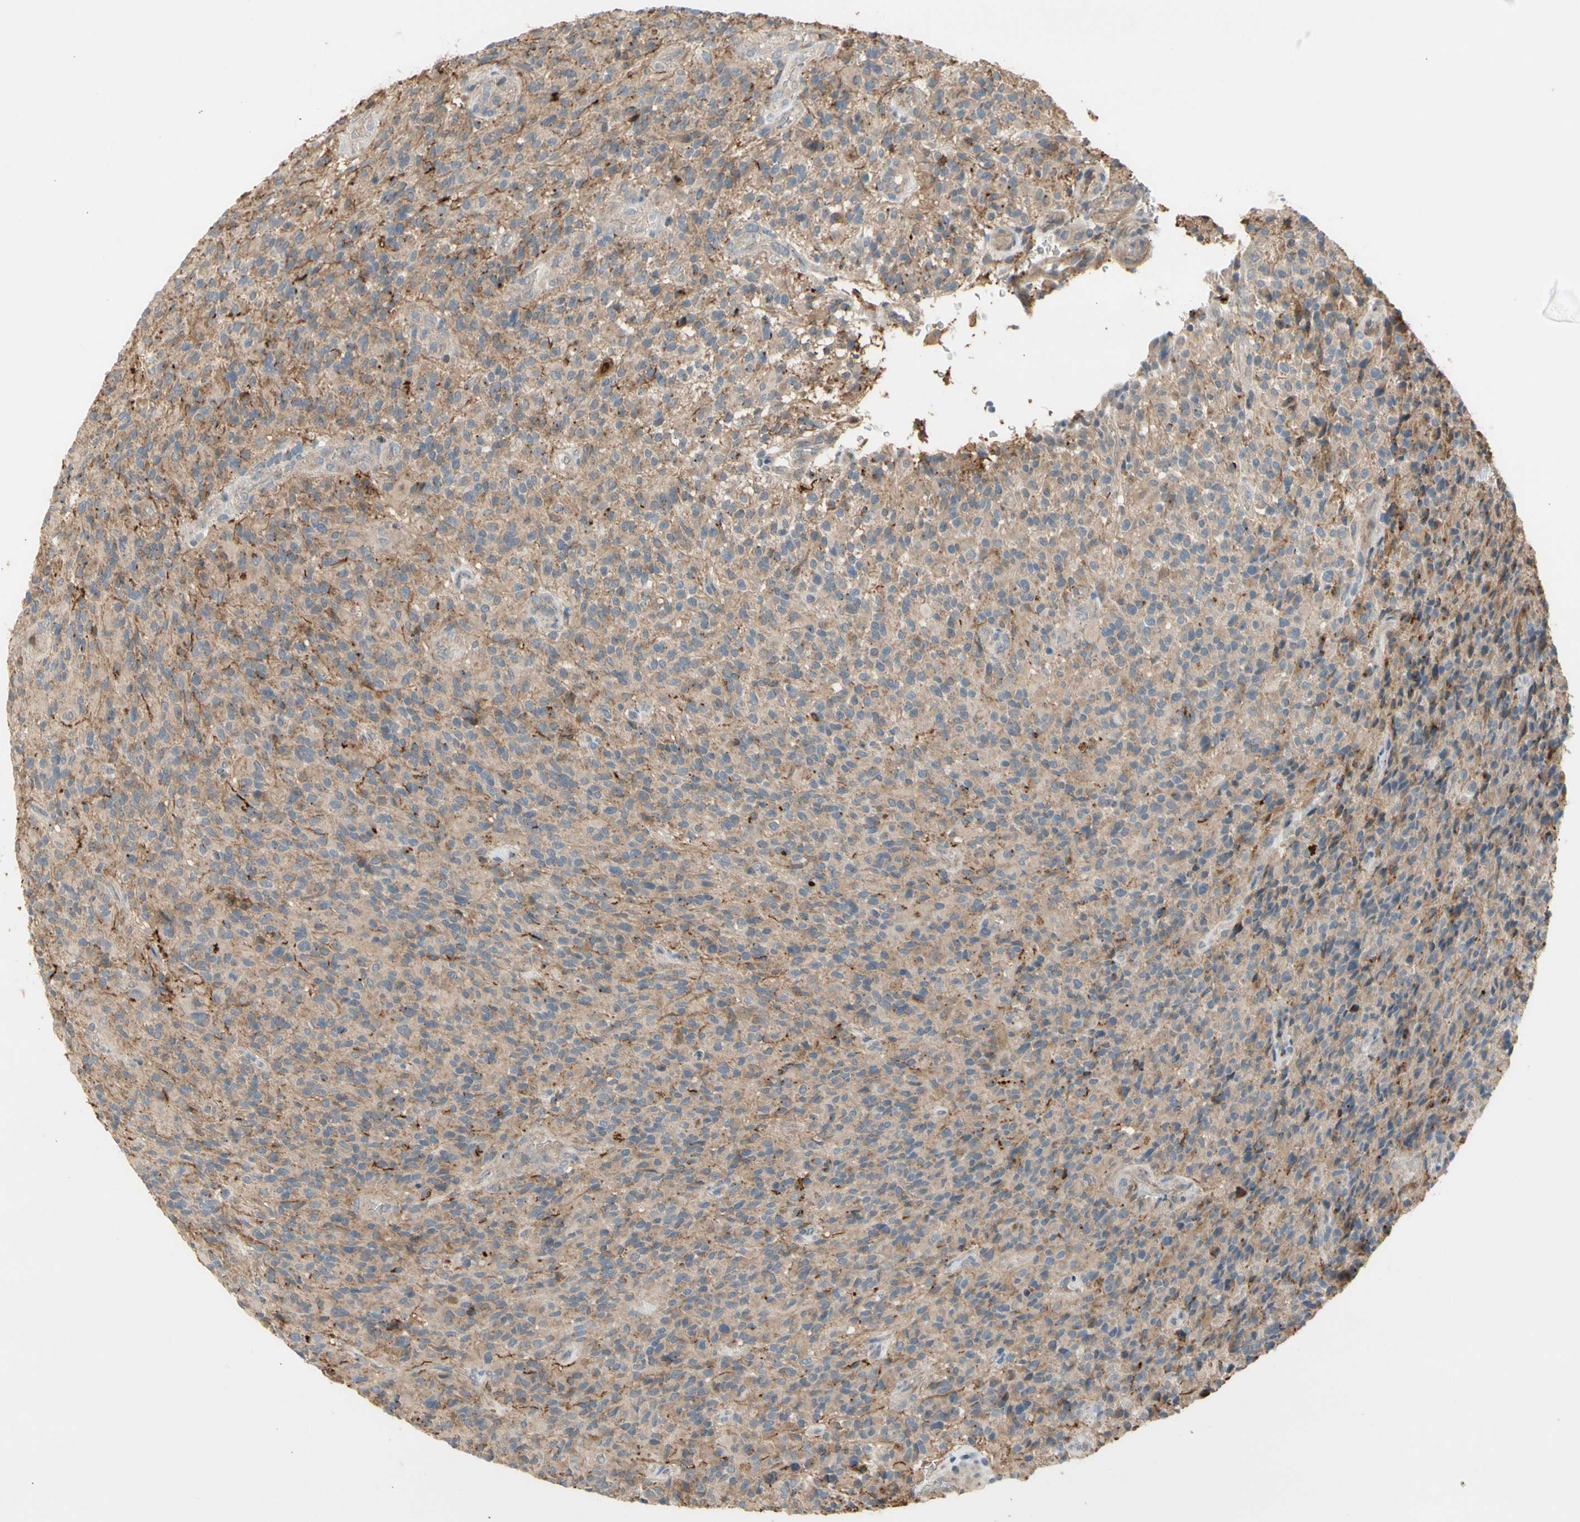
{"staining": {"intensity": "weak", "quantity": "25%-75%", "location": "cytoplasmic/membranous"}, "tissue": "glioma", "cell_type": "Tumor cells", "image_type": "cancer", "snomed": [{"axis": "morphology", "description": "Glioma, malignant, High grade"}, {"axis": "topography", "description": "Brain"}], "caption": "Immunohistochemistry (IHC) image of neoplastic tissue: malignant glioma (high-grade) stained using IHC shows low levels of weak protein expression localized specifically in the cytoplasmic/membranous of tumor cells, appearing as a cytoplasmic/membranous brown color.", "gene": "GALNT5", "patient": {"sex": "male", "age": 71}}